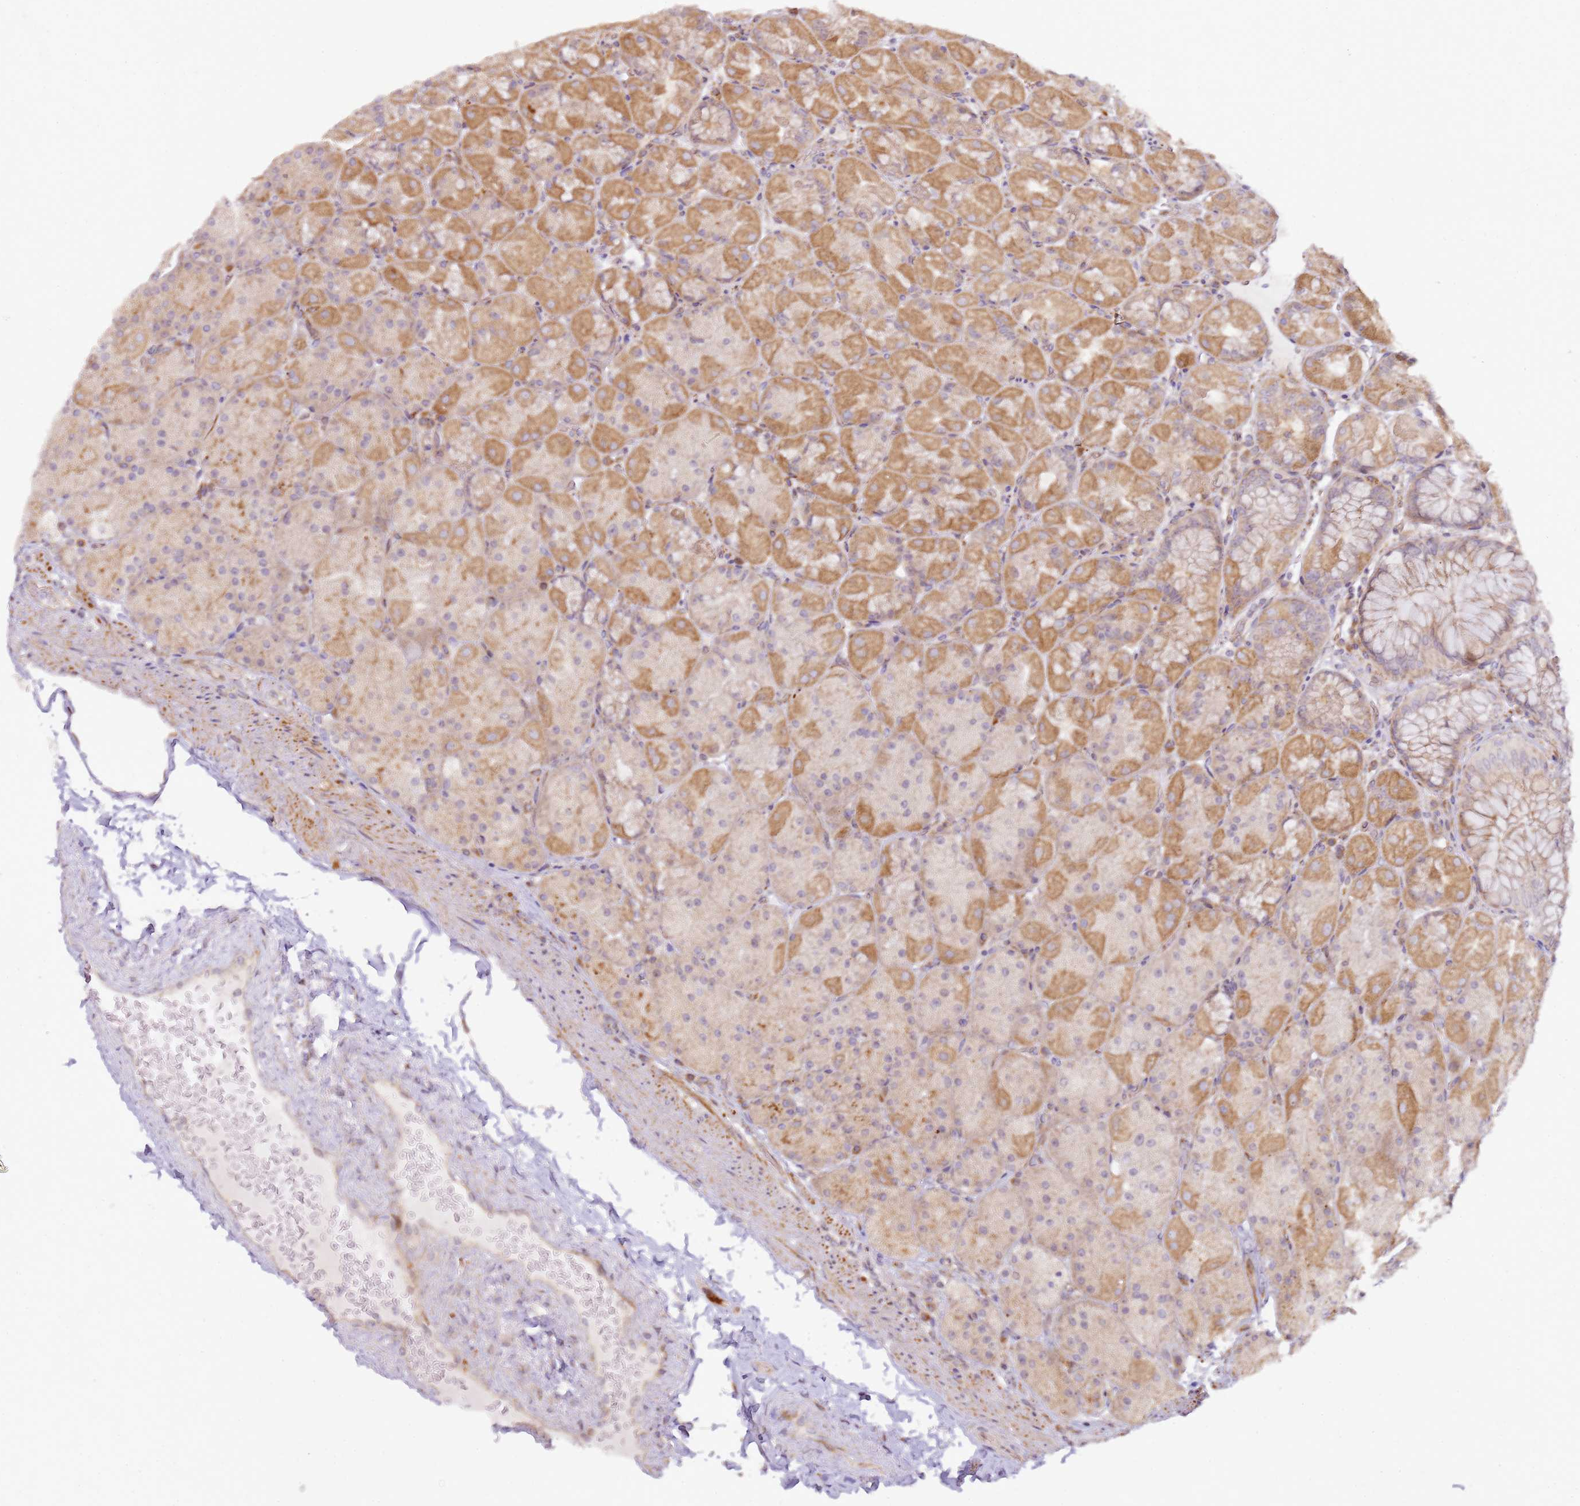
{"staining": {"intensity": "moderate", "quantity": "25%-75%", "location": "cytoplasmic/membranous"}, "tissue": "stomach", "cell_type": "Glandular cells", "image_type": "normal", "snomed": [{"axis": "morphology", "description": "Normal tissue, NOS"}, {"axis": "topography", "description": "Stomach, upper"}, {"axis": "topography", "description": "Stomach, lower"}], "caption": "Immunohistochemical staining of benign stomach displays moderate cytoplasmic/membranous protein staining in about 25%-75% of glandular cells.", "gene": "GRAP", "patient": {"sex": "male", "age": 67}}